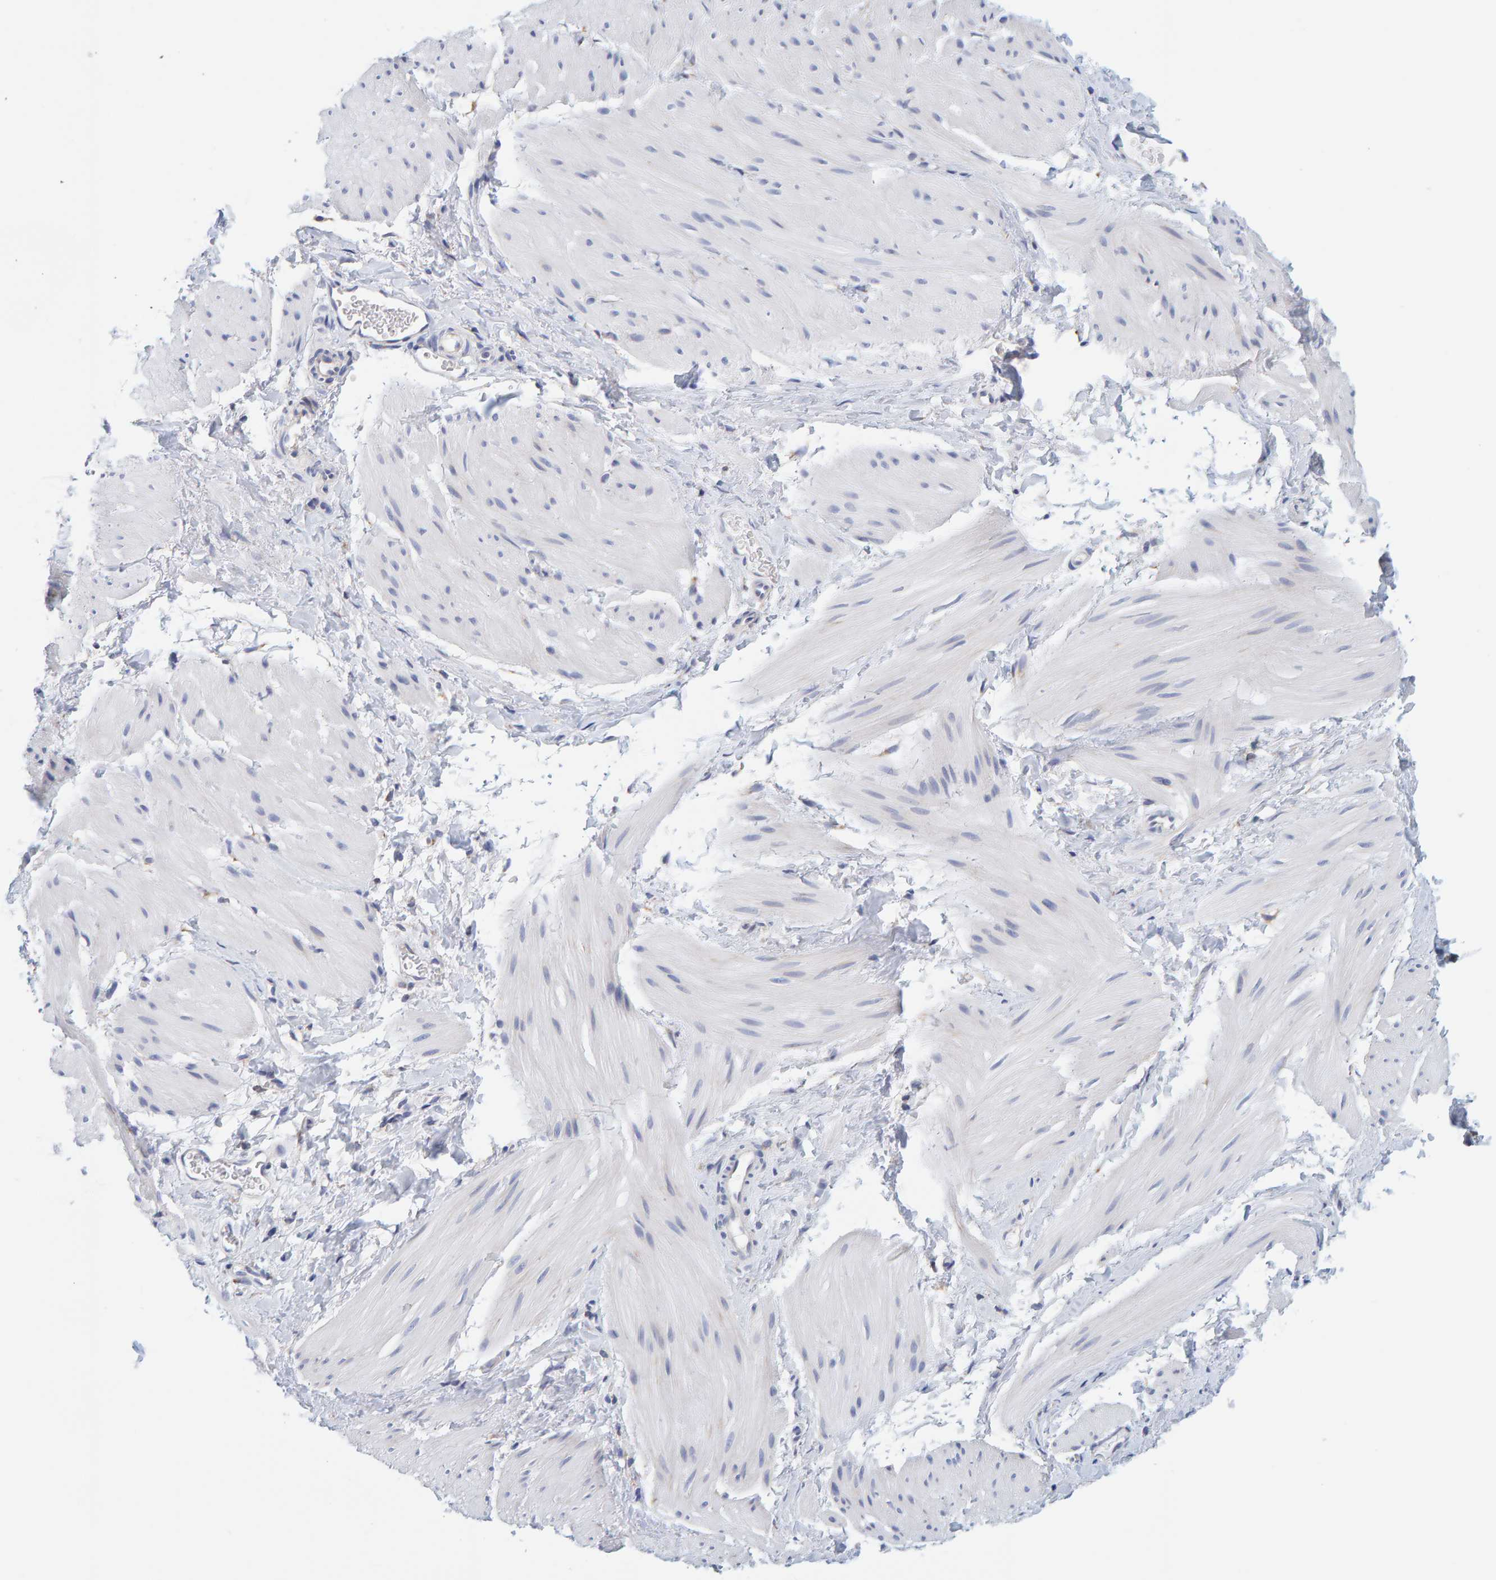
{"staining": {"intensity": "negative", "quantity": "none", "location": "none"}, "tissue": "smooth muscle", "cell_type": "Smooth muscle cells", "image_type": "normal", "snomed": [{"axis": "morphology", "description": "Normal tissue, NOS"}, {"axis": "topography", "description": "Smooth muscle"}], "caption": "Immunohistochemistry of benign human smooth muscle demonstrates no staining in smooth muscle cells. (DAB (3,3'-diaminobenzidine) IHC with hematoxylin counter stain).", "gene": "SGPL1", "patient": {"sex": "male", "age": 16}}